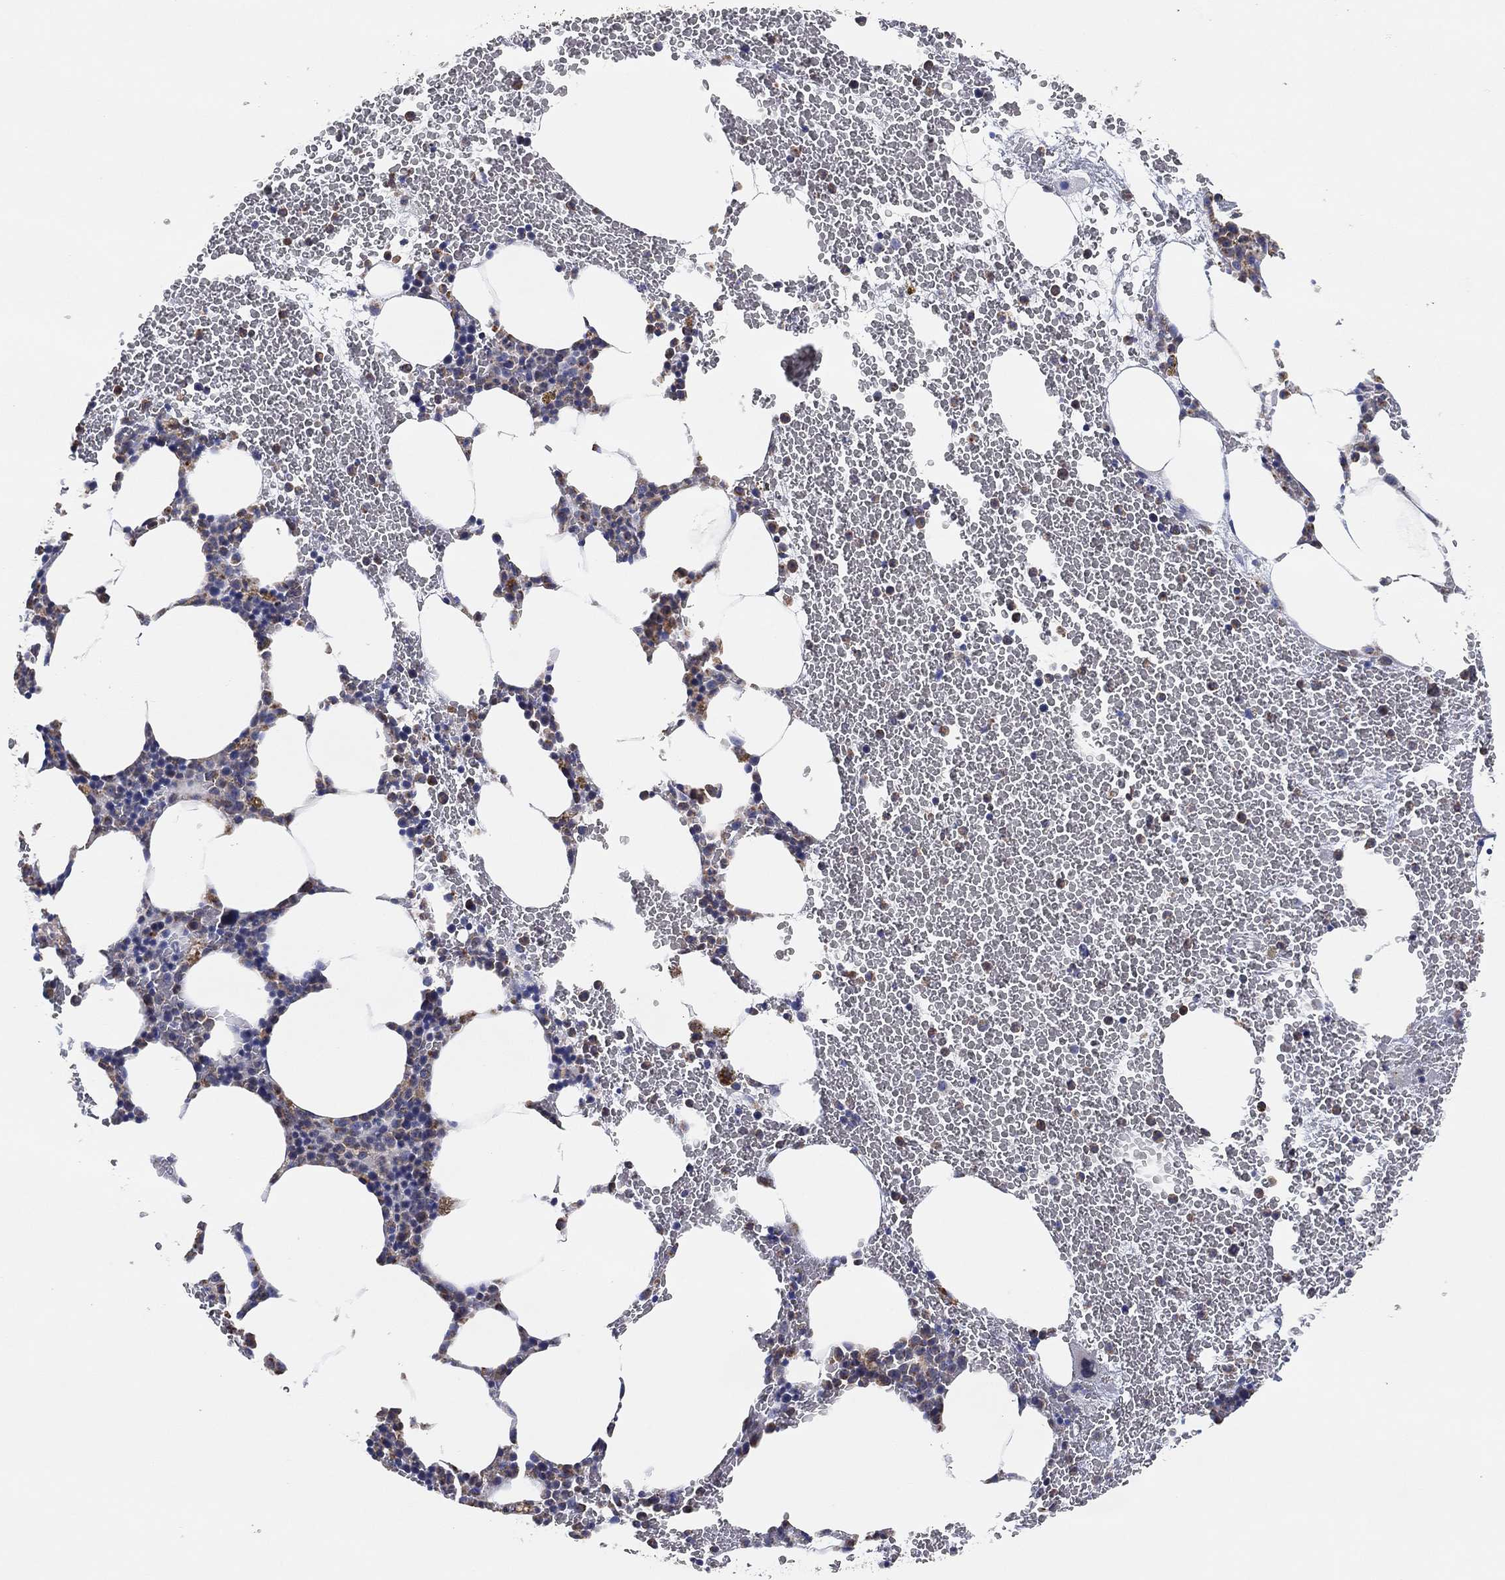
{"staining": {"intensity": "moderate", "quantity": "<25%", "location": "cytoplasmic/membranous"}, "tissue": "bone marrow", "cell_type": "Hematopoietic cells", "image_type": "normal", "snomed": [{"axis": "morphology", "description": "Normal tissue, NOS"}, {"axis": "topography", "description": "Bone marrow"}], "caption": "Immunohistochemistry staining of benign bone marrow, which exhibits low levels of moderate cytoplasmic/membranous expression in approximately <25% of hematopoietic cells indicating moderate cytoplasmic/membranous protein expression. The staining was performed using DAB (brown) for protein detection and nuclei were counterstained in hematoxylin (blue).", "gene": "GCAT", "patient": {"sex": "female", "age": 67}}